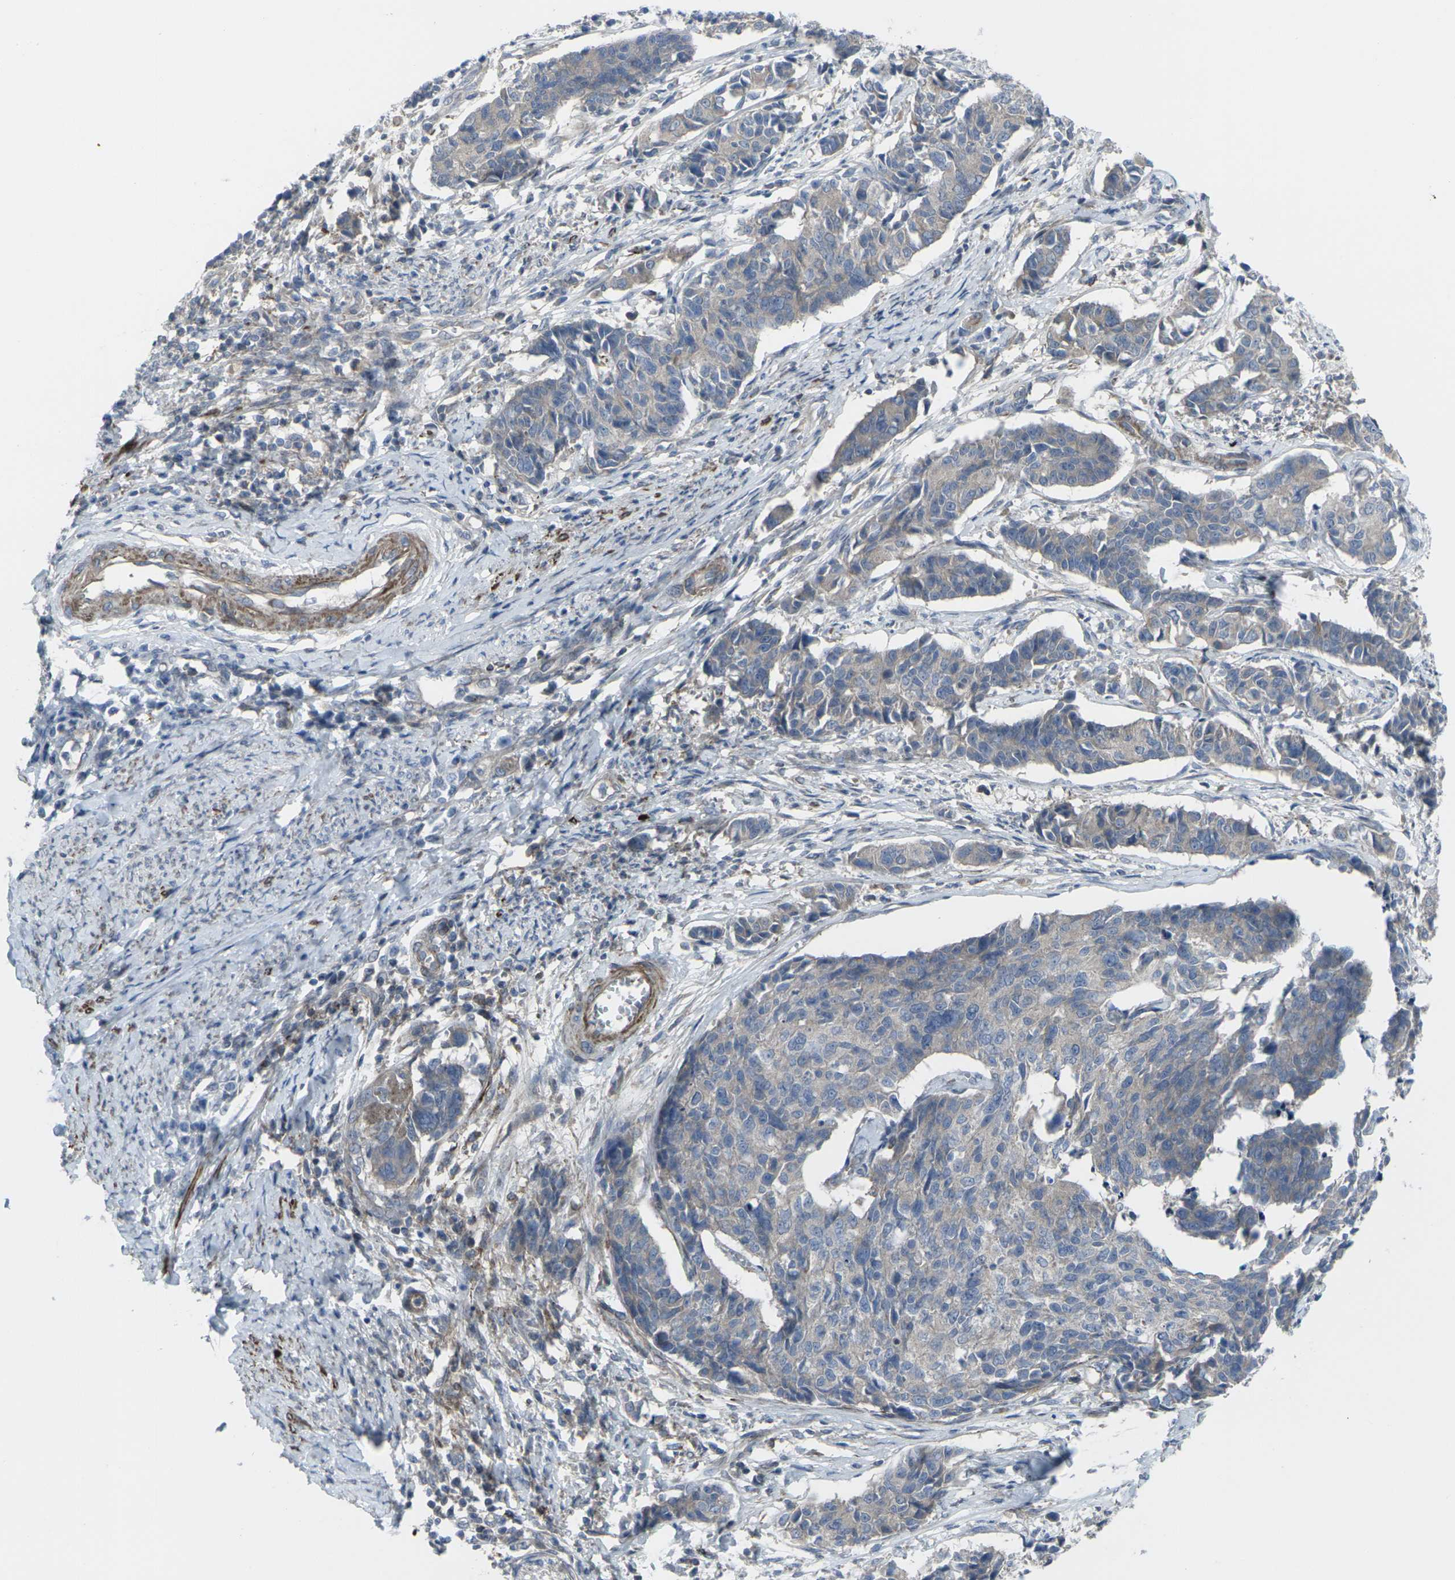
{"staining": {"intensity": "weak", "quantity": ">75%", "location": "cytoplasmic/membranous"}, "tissue": "cervical cancer", "cell_type": "Tumor cells", "image_type": "cancer", "snomed": [{"axis": "morphology", "description": "Normal tissue, NOS"}, {"axis": "morphology", "description": "Squamous cell carcinoma, NOS"}, {"axis": "topography", "description": "Cervix"}], "caption": "Brown immunohistochemical staining in human cervical cancer displays weak cytoplasmic/membranous expression in about >75% of tumor cells.", "gene": "CCR10", "patient": {"sex": "female", "age": 35}}